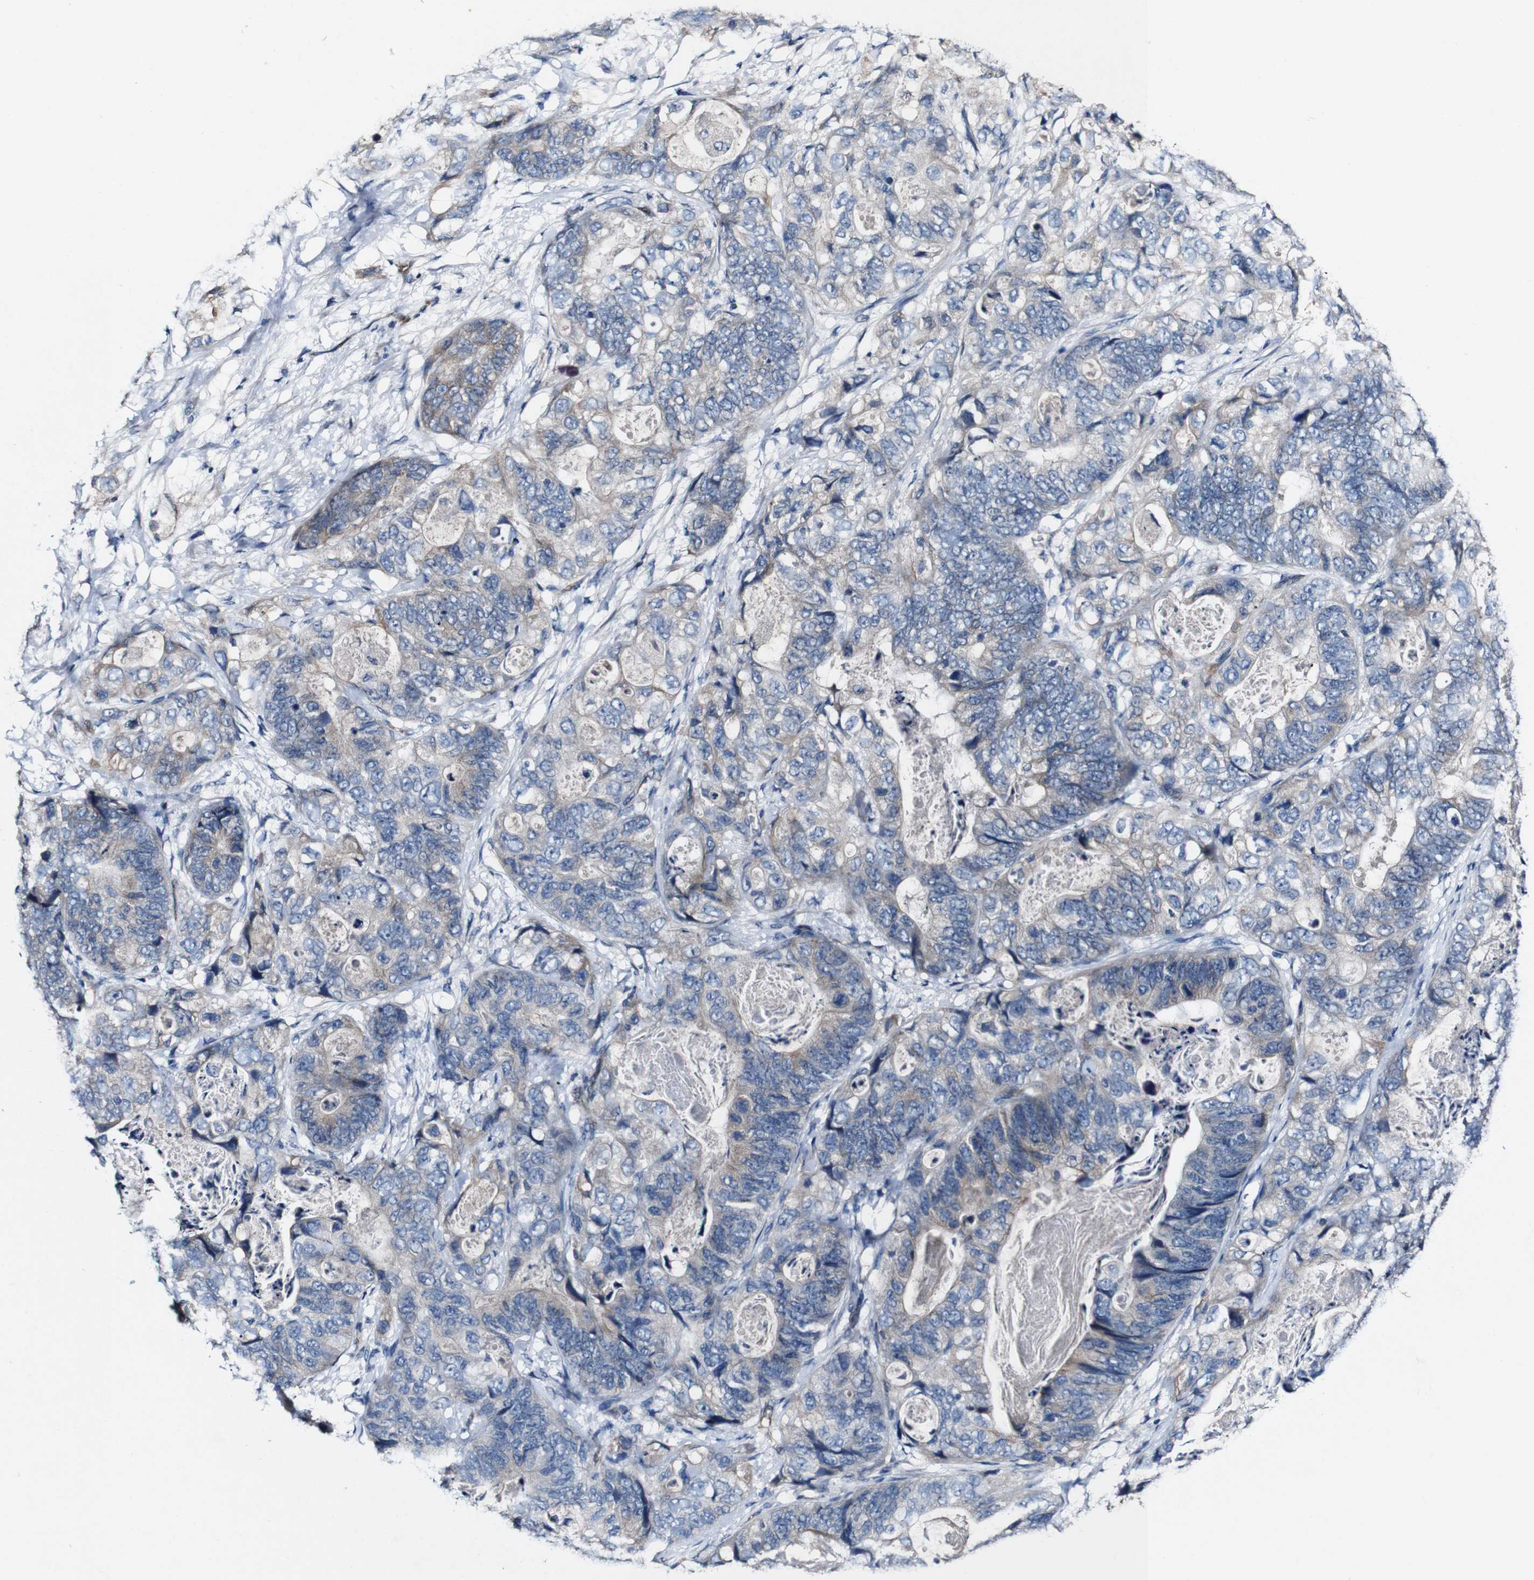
{"staining": {"intensity": "weak", "quantity": "<25%", "location": "cytoplasmic/membranous"}, "tissue": "stomach cancer", "cell_type": "Tumor cells", "image_type": "cancer", "snomed": [{"axis": "morphology", "description": "Adenocarcinoma, NOS"}, {"axis": "topography", "description": "Stomach"}], "caption": "Adenocarcinoma (stomach) was stained to show a protein in brown. There is no significant staining in tumor cells.", "gene": "GRAMD1A", "patient": {"sex": "female", "age": 89}}